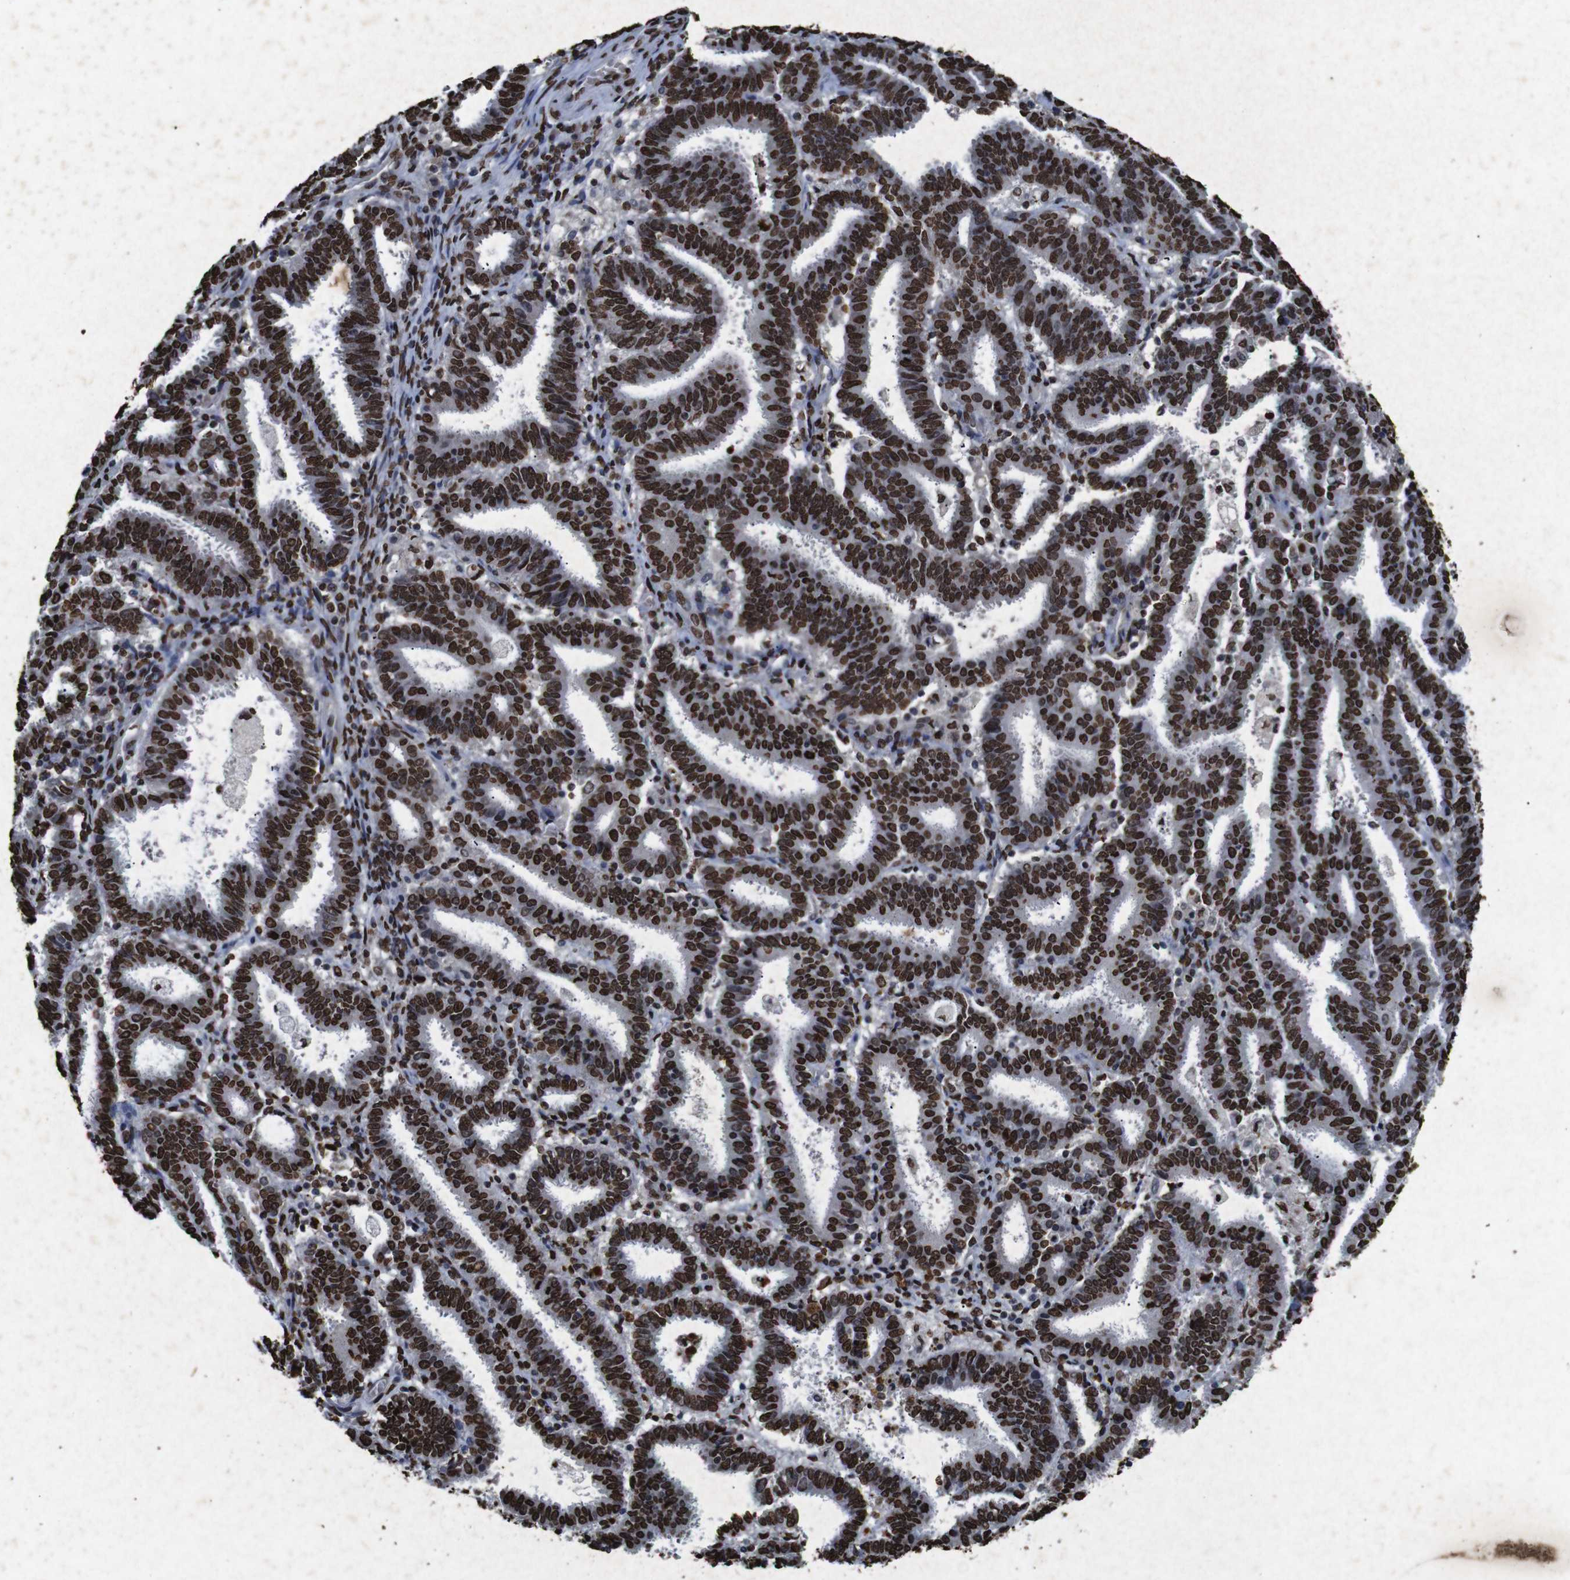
{"staining": {"intensity": "strong", "quantity": ">75%", "location": "nuclear"}, "tissue": "endometrial cancer", "cell_type": "Tumor cells", "image_type": "cancer", "snomed": [{"axis": "morphology", "description": "Adenocarcinoma, NOS"}, {"axis": "topography", "description": "Uterus"}], "caption": "A micrograph of human adenocarcinoma (endometrial) stained for a protein displays strong nuclear brown staining in tumor cells.", "gene": "MDM2", "patient": {"sex": "female", "age": 83}}